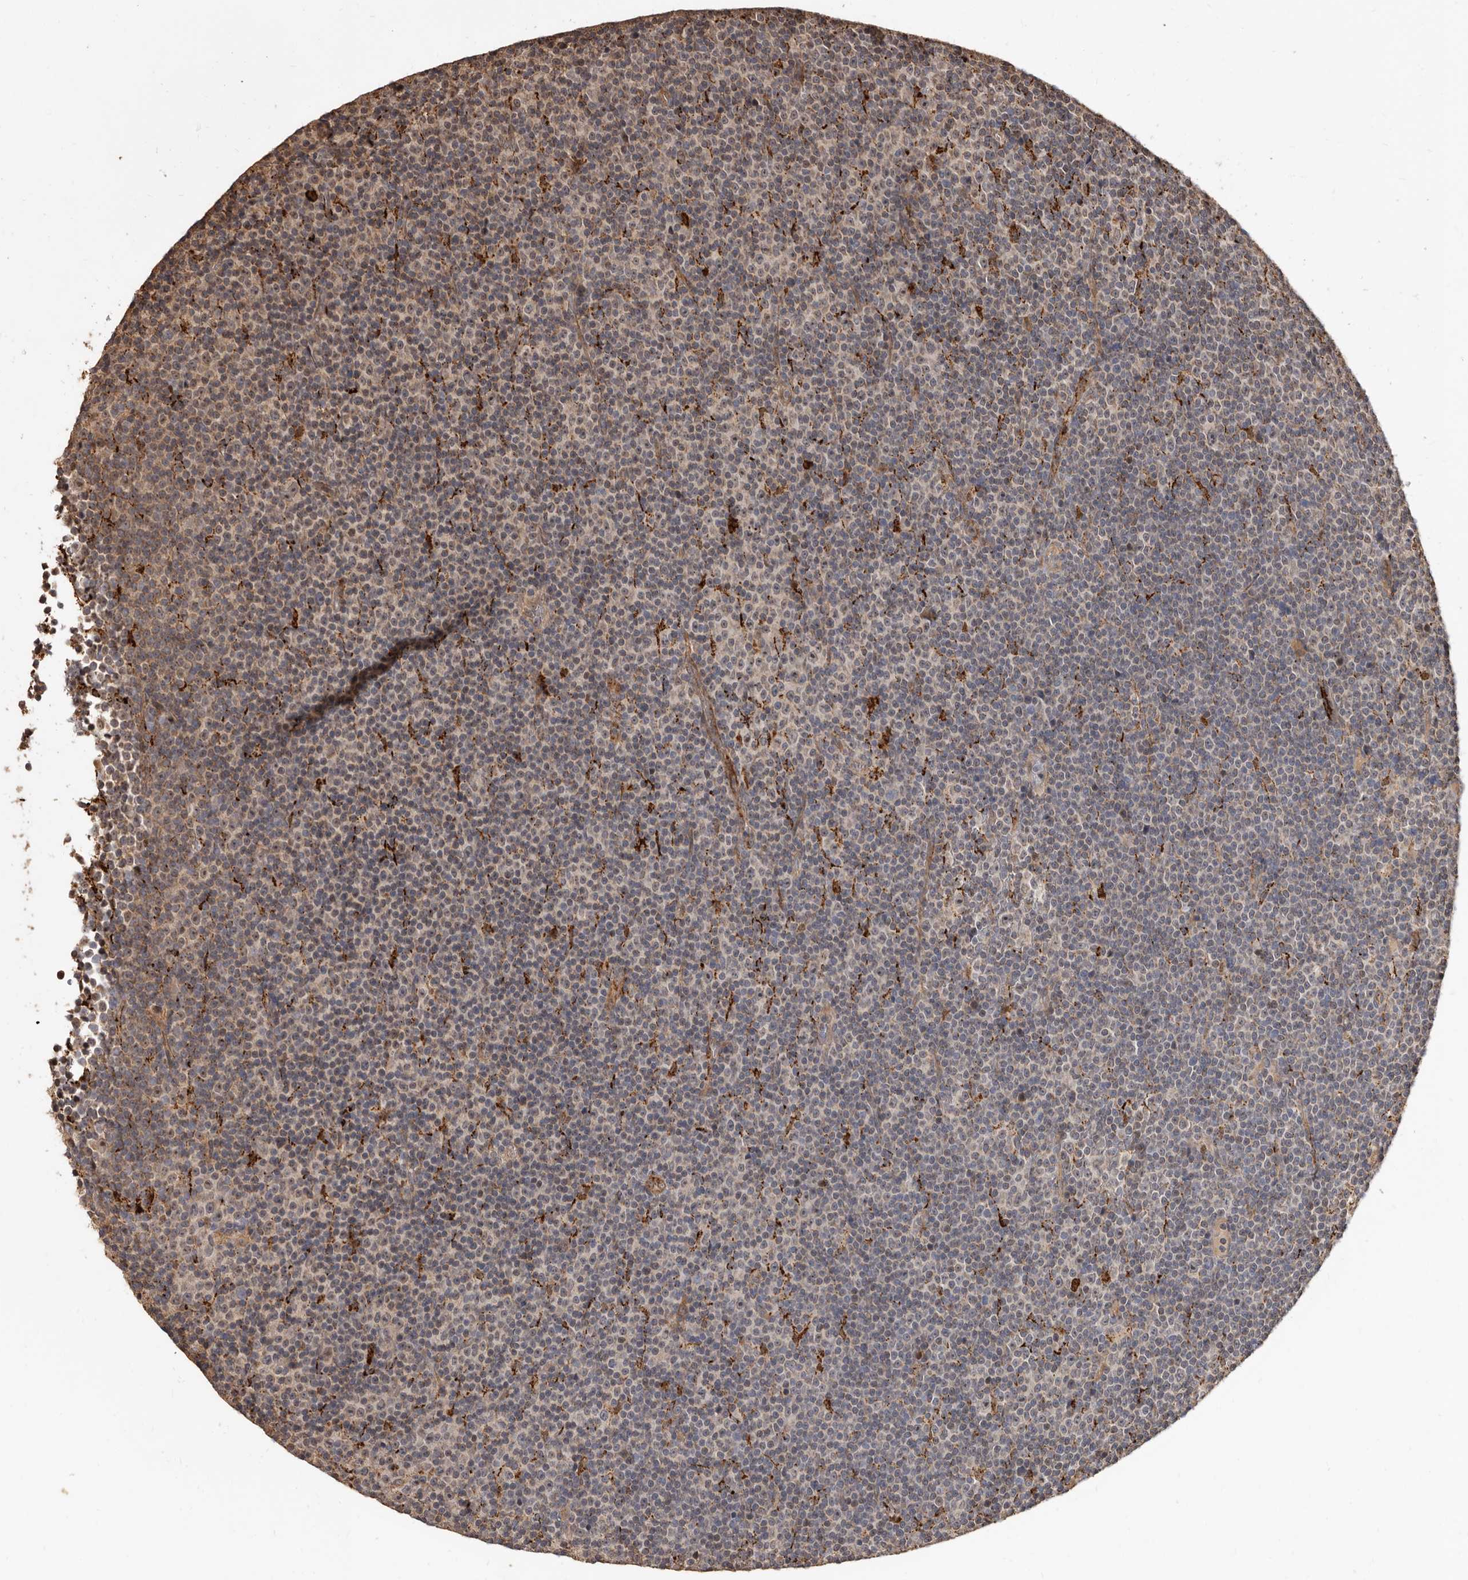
{"staining": {"intensity": "negative", "quantity": "none", "location": "none"}, "tissue": "lymphoma", "cell_type": "Tumor cells", "image_type": "cancer", "snomed": [{"axis": "morphology", "description": "Malignant lymphoma, non-Hodgkin's type, Low grade"}, {"axis": "topography", "description": "Lymph node"}], "caption": "Immunohistochemistry photomicrograph of neoplastic tissue: lymphoma stained with DAB reveals no significant protein expression in tumor cells.", "gene": "AKAP7", "patient": {"sex": "female", "age": 67}}